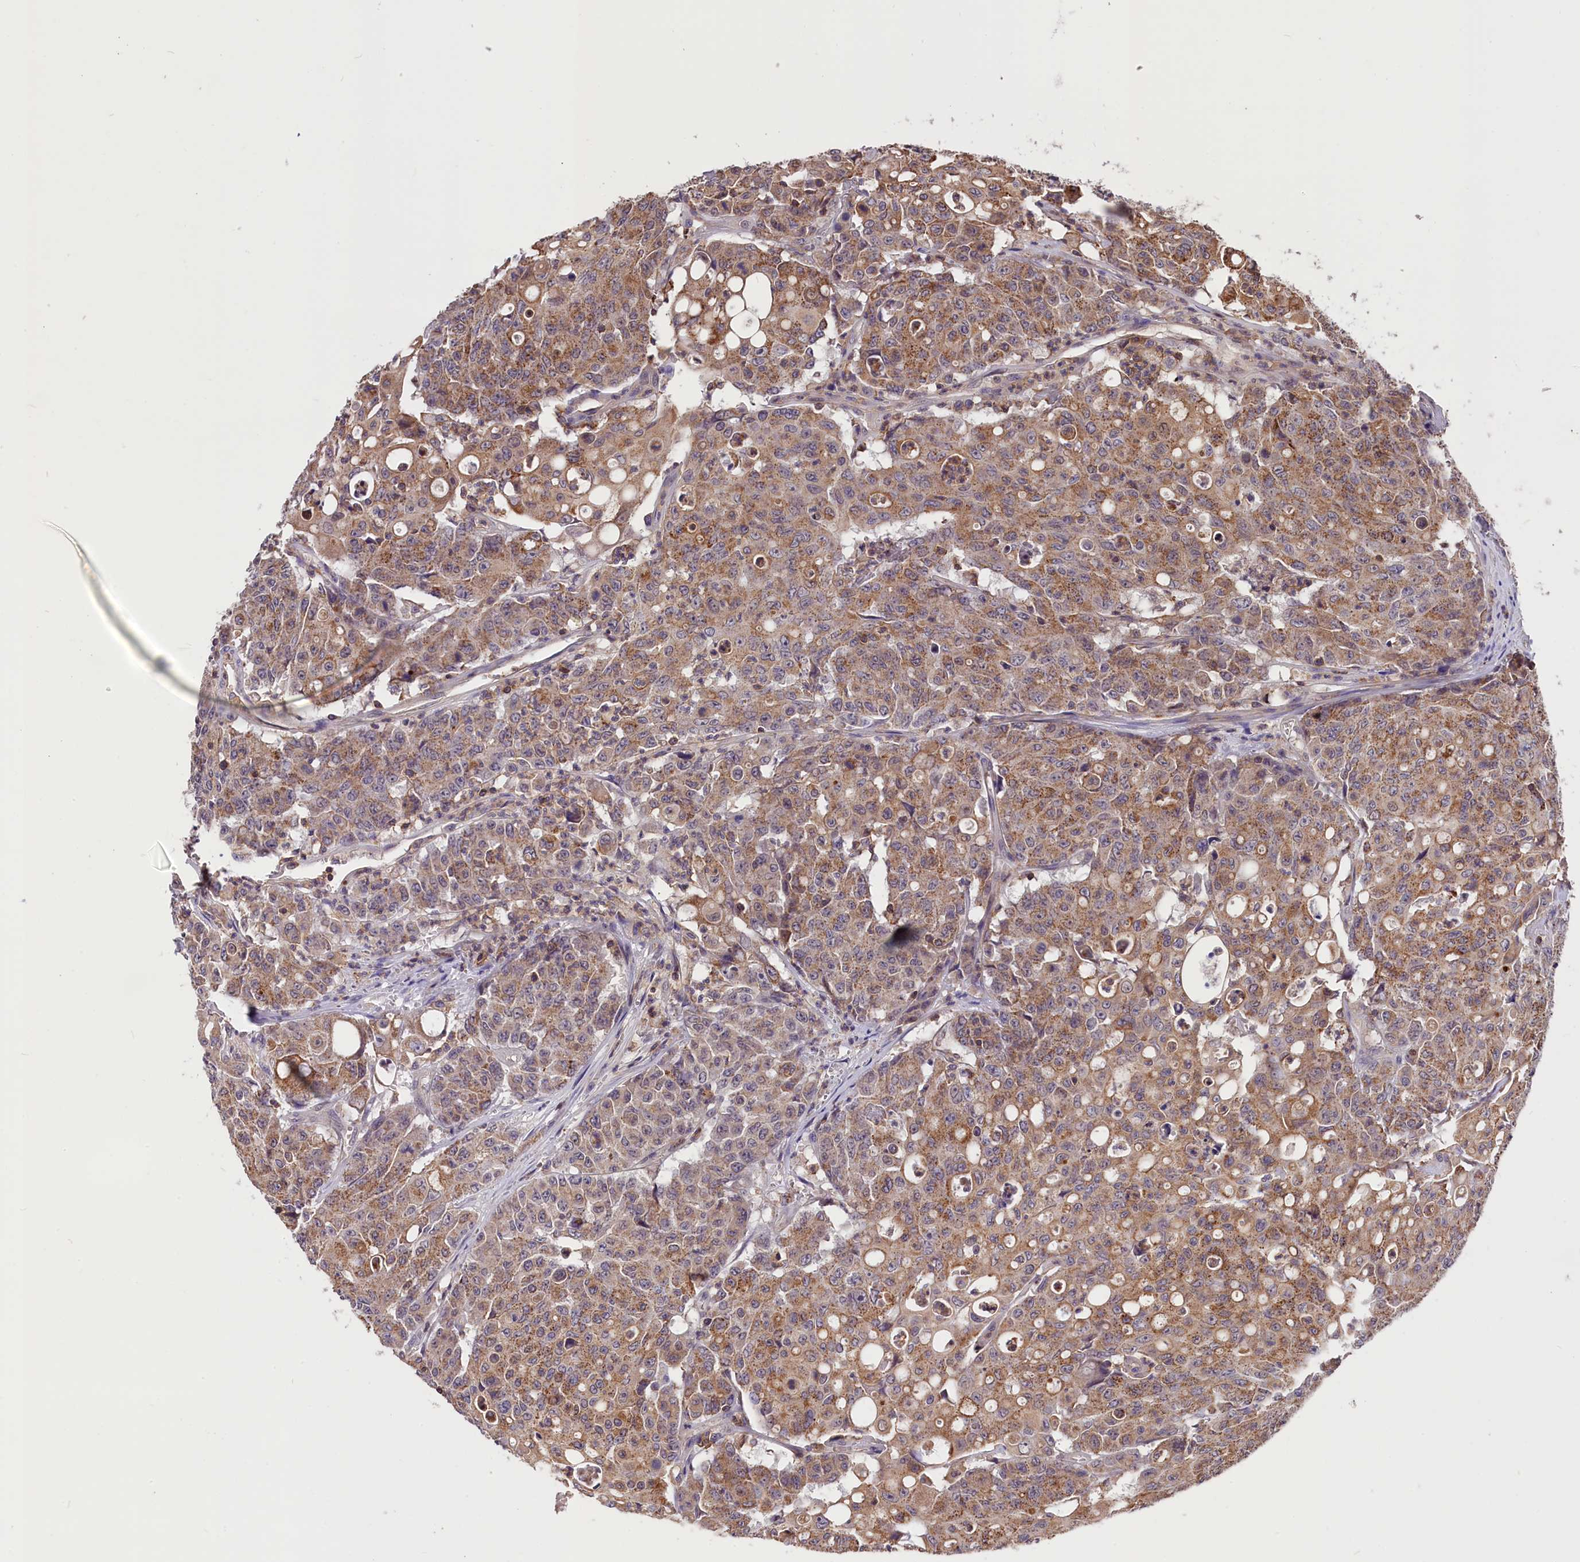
{"staining": {"intensity": "moderate", "quantity": ">75%", "location": "cytoplasmic/membranous"}, "tissue": "colorectal cancer", "cell_type": "Tumor cells", "image_type": "cancer", "snomed": [{"axis": "morphology", "description": "Adenocarcinoma, NOS"}, {"axis": "topography", "description": "Colon"}], "caption": "Human adenocarcinoma (colorectal) stained with a protein marker demonstrates moderate staining in tumor cells.", "gene": "SKIDA1", "patient": {"sex": "male", "age": 51}}